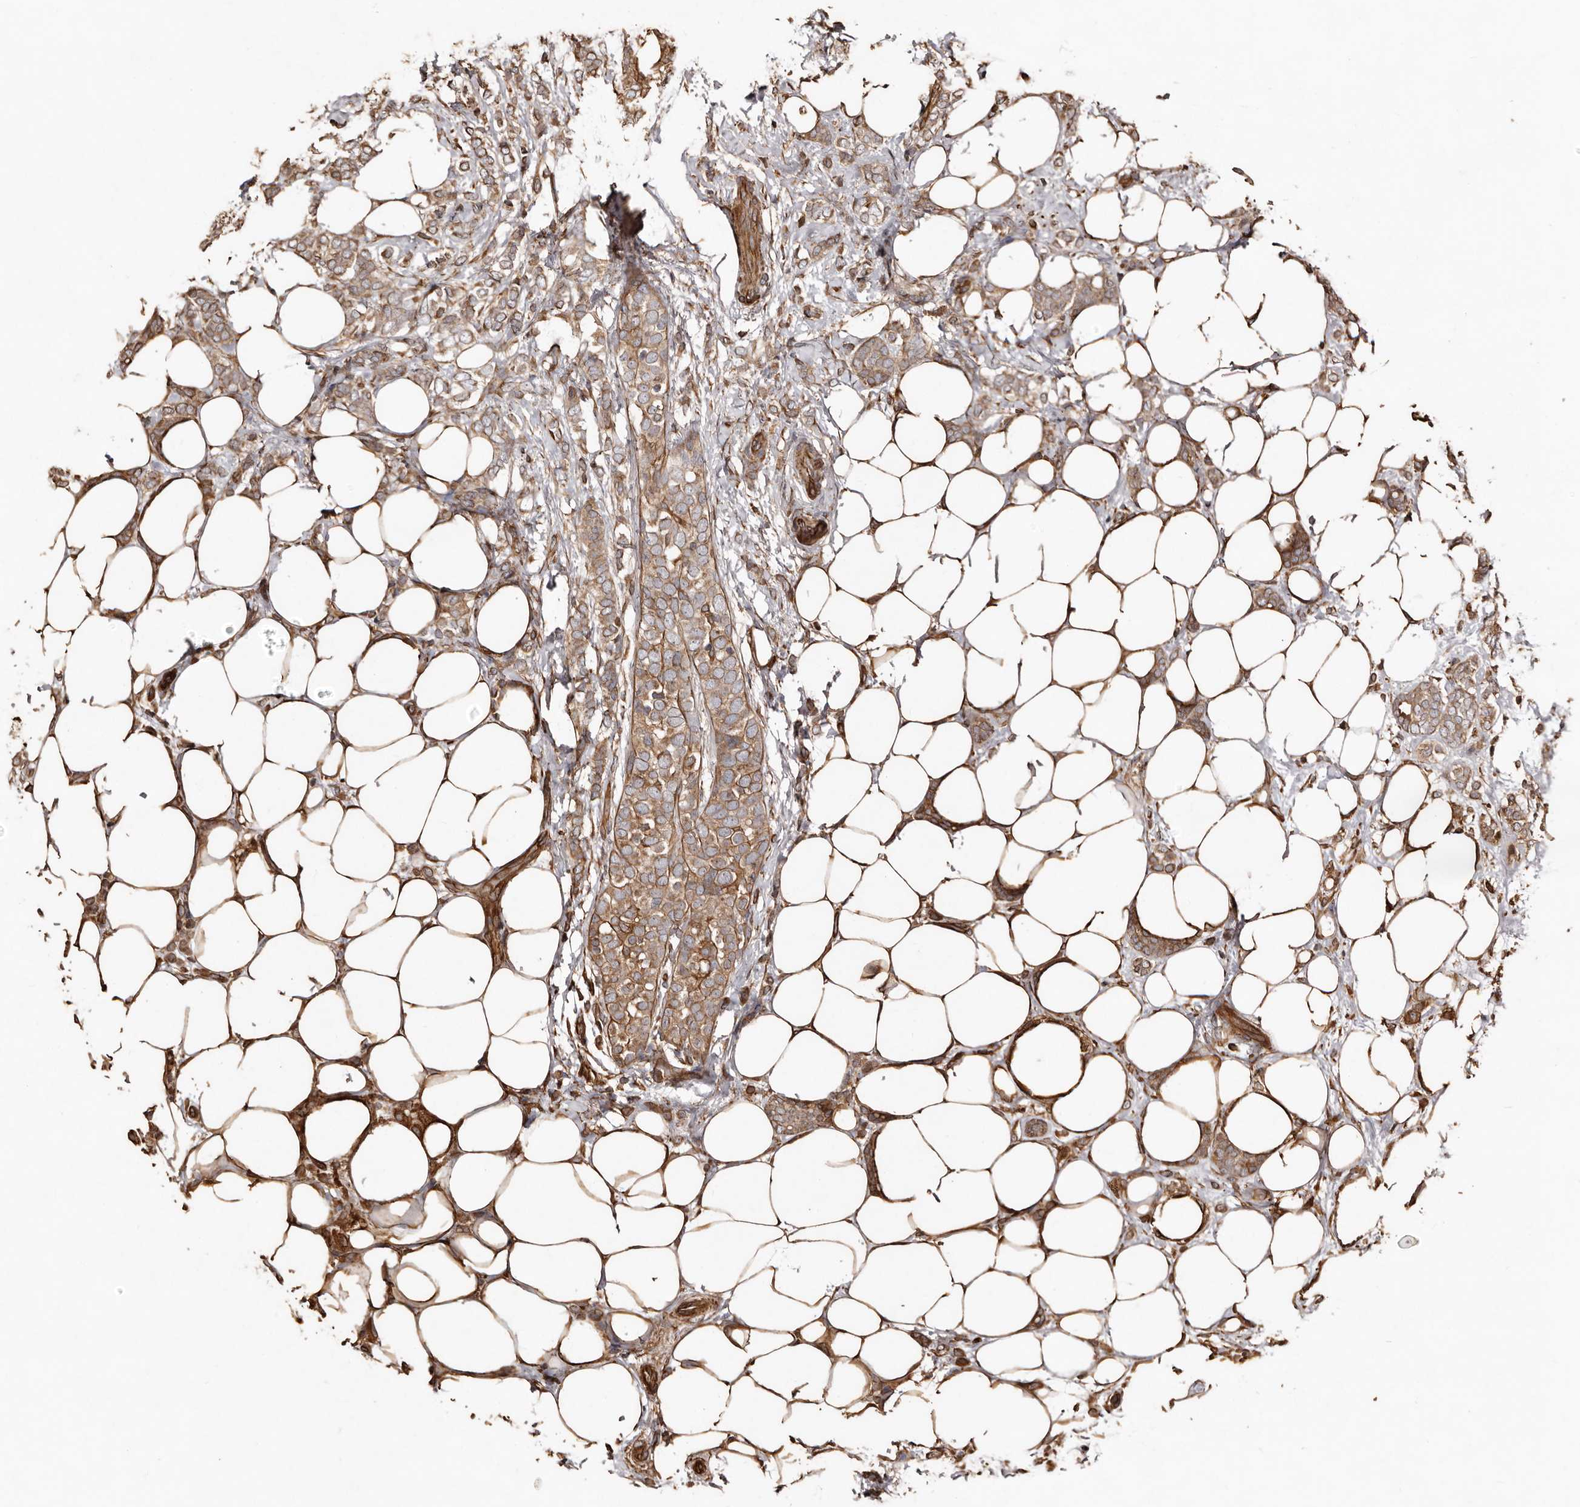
{"staining": {"intensity": "moderate", "quantity": ">75%", "location": "cytoplasmic/membranous"}, "tissue": "breast cancer", "cell_type": "Tumor cells", "image_type": "cancer", "snomed": [{"axis": "morphology", "description": "Lobular carcinoma"}, {"axis": "topography", "description": "Breast"}], "caption": "Immunohistochemistry (IHC) image of neoplastic tissue: human lobular carcinoma (breast) stained using immunohistochemistry (IHC) shows medium levels of moderate protein expression localized specifically in the cytoplasmic/membranous of tumor cells, appearing as a cytoplasmic/membranous brown color.", "gene": "MACC1", "patient": {"sex": "female", "age": 50}}